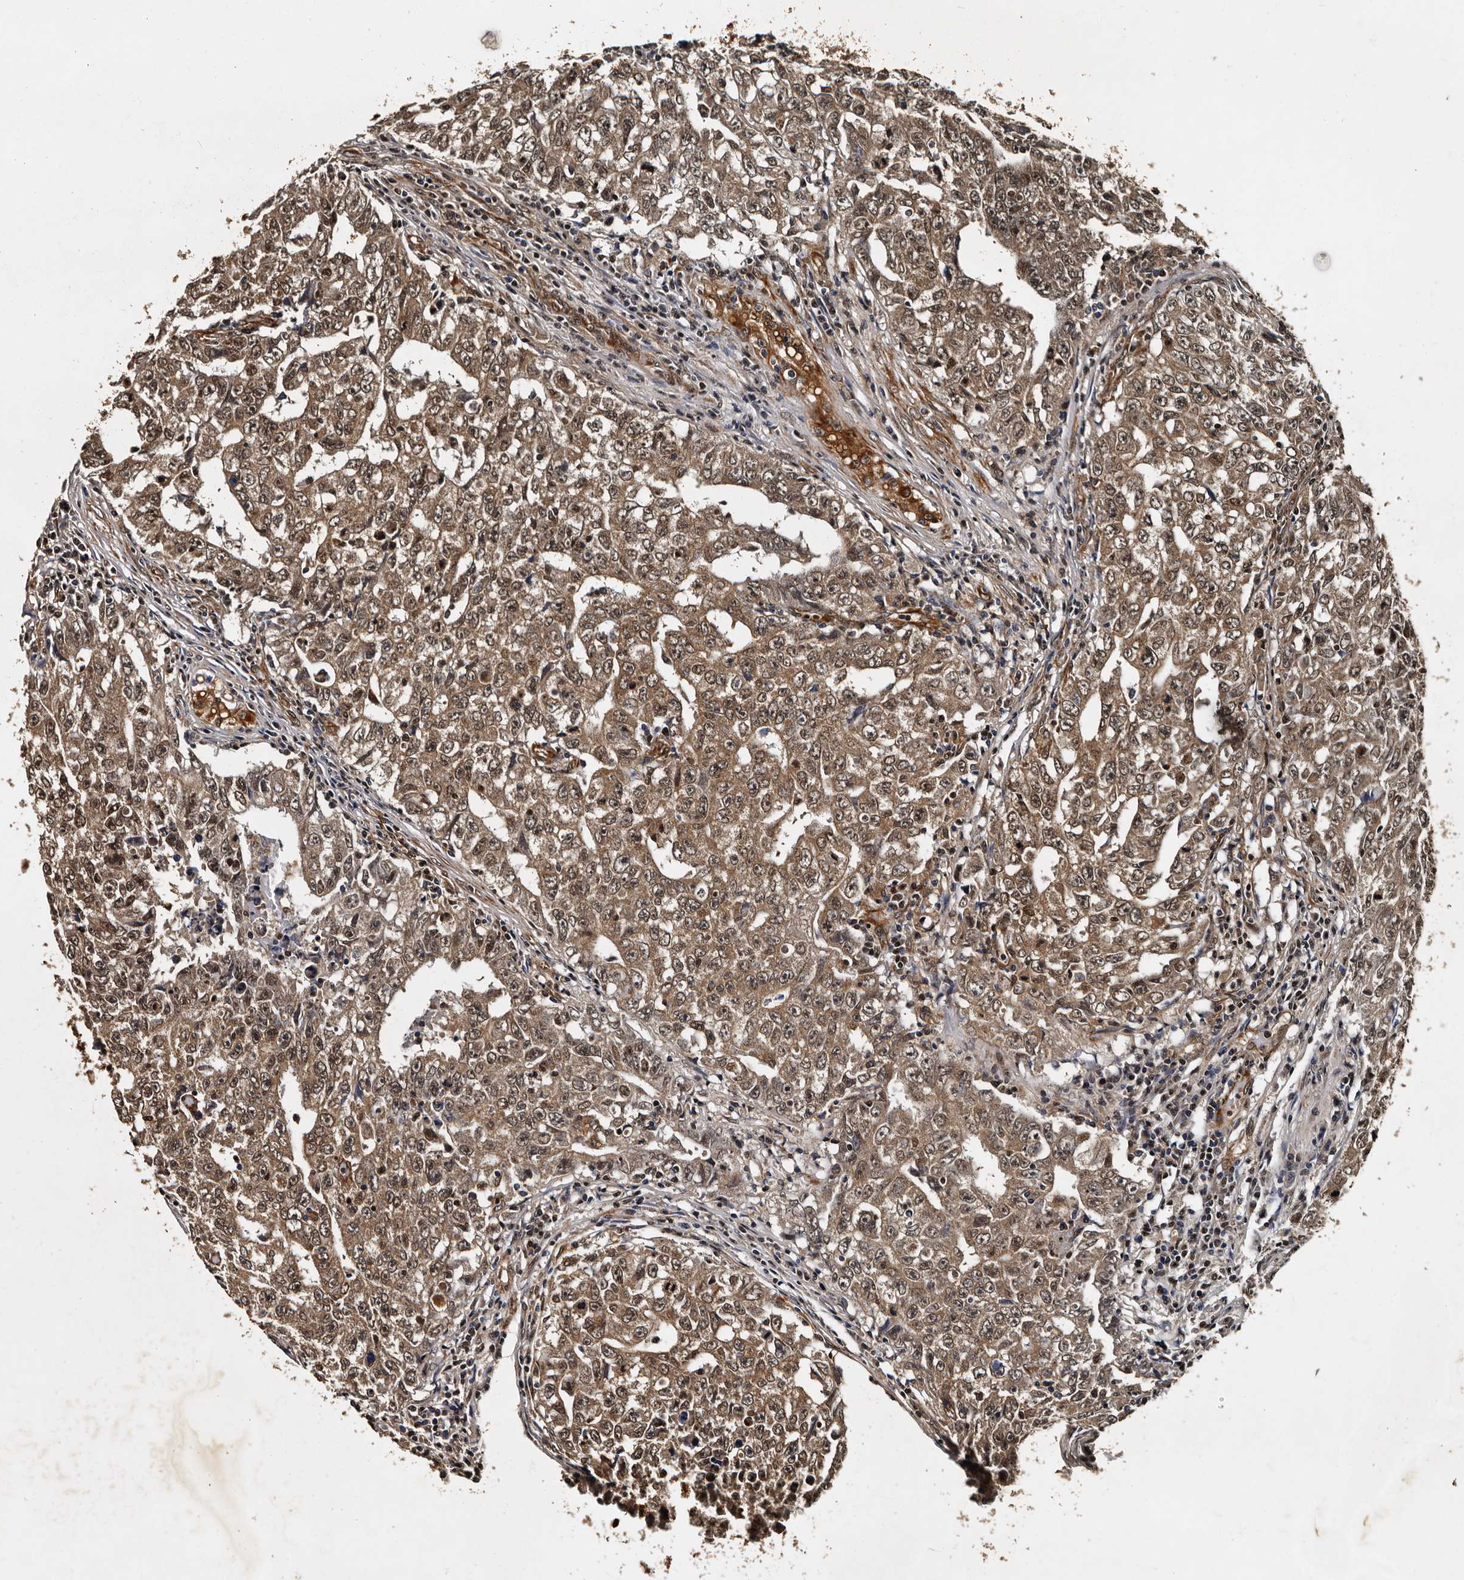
{"staining": {"intensity": "moderate", "quantity": ">75%", "location": "cytoplasmic/membranous,nuclear"}, "tissue": "testis cancer", "cell_type": "Tumor cells", "image_type": "cancer", "snomed": [{"axis": "morphology", "description": "Carcinoma, Embryonal, NOS"}, {"axis": "topography", "description": "Testis"}], "caption": "Testis embryonal carcinoma stained for a protein displays moderate cytoplasmic/membranous and nuclear positivity in tumor cells.", "gene": "CPNE3", "patient": {"sex": "male", "age": 26}}